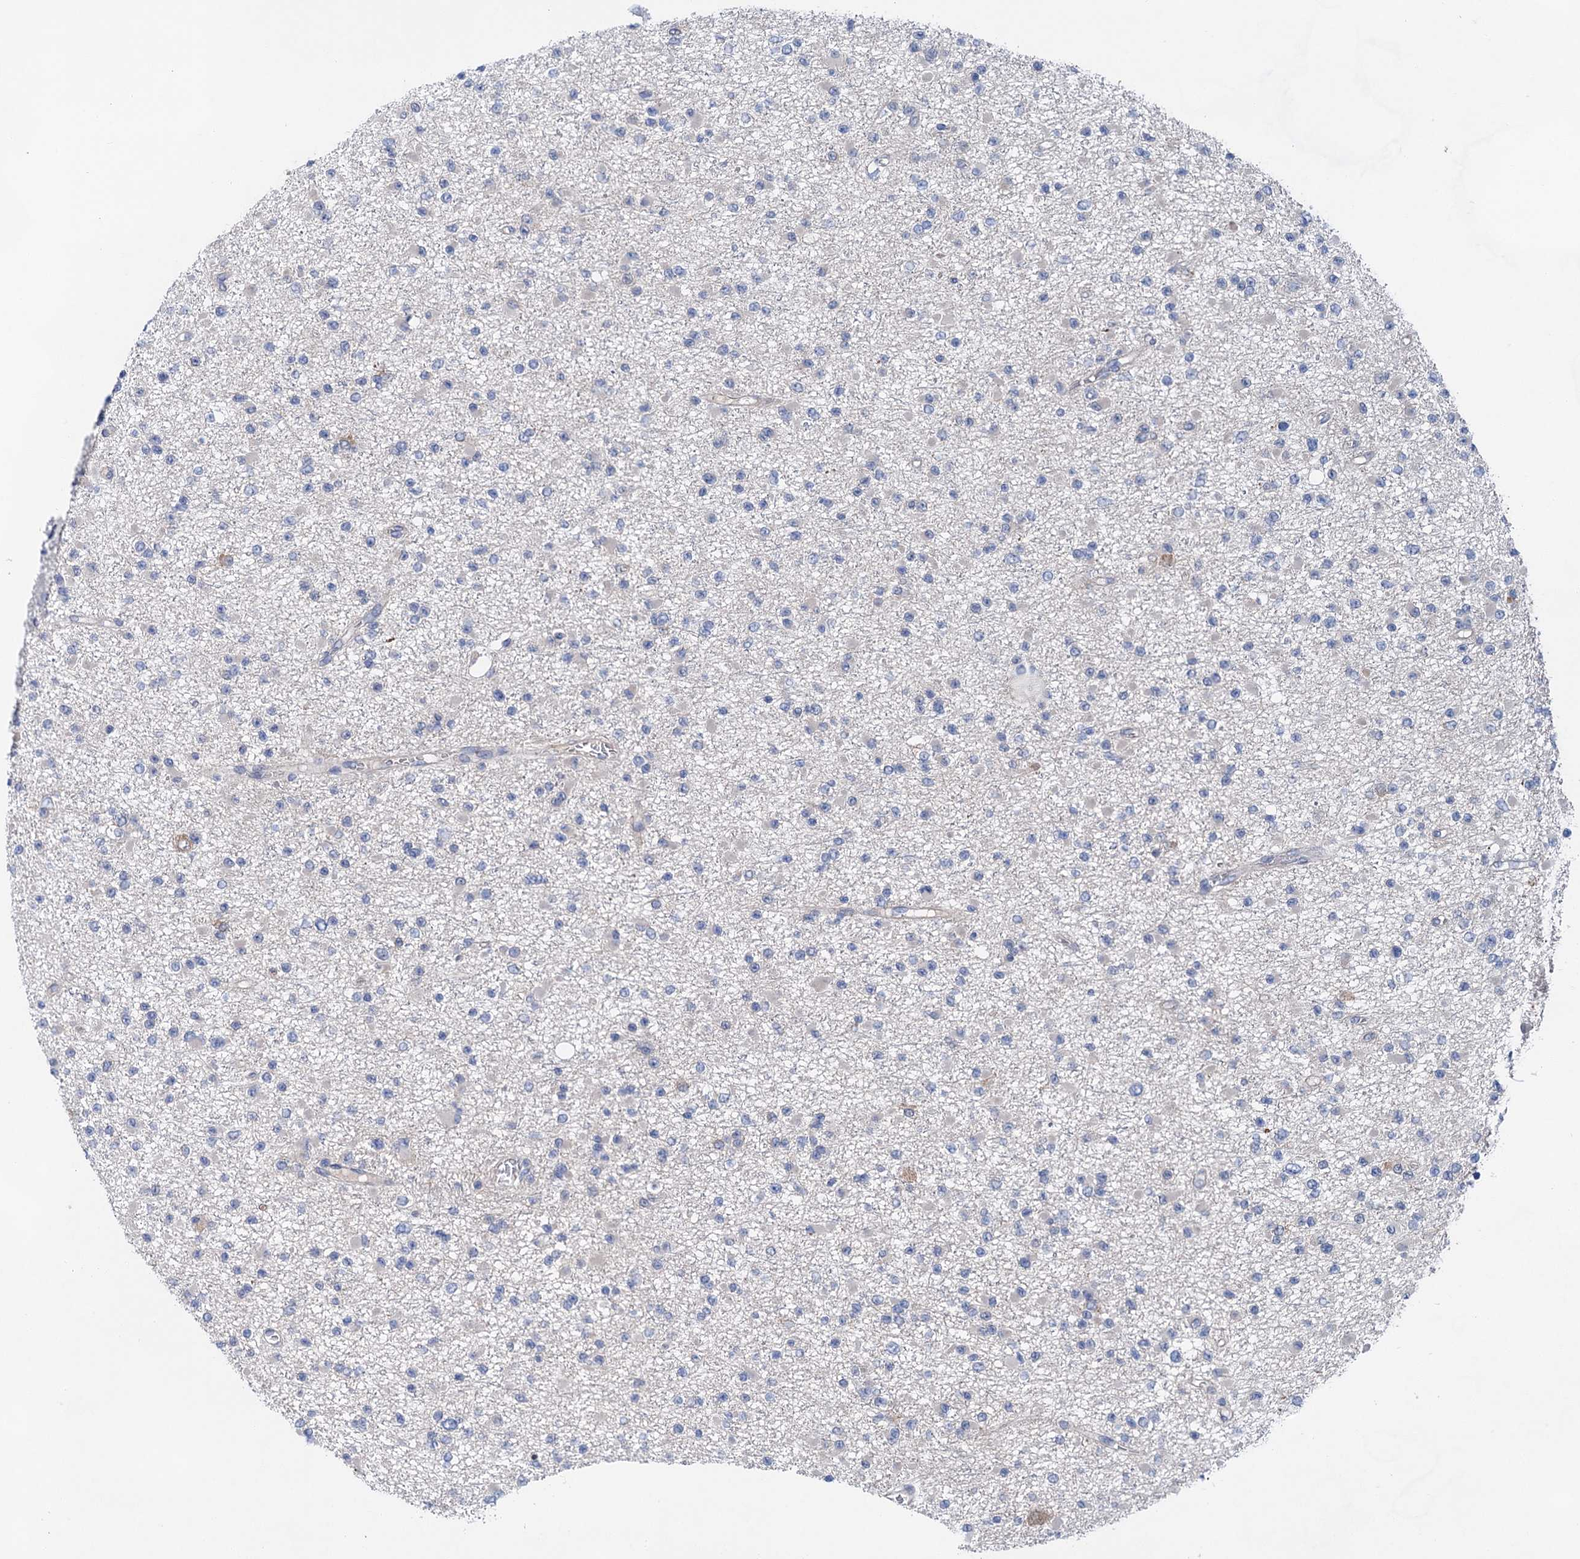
{"staining": {"intensity": "negative", "quantity": "none", "location": "none"}, "tissue": "glioma", "cell_type": "Tumor cells", "image_type": "cancer", "snomed": [{"axis": "morphology", "description": "Glioma, malignant, Low grade"}, {"axis": "topography", "description": "Brain"}], "caption": "This is an IHC image of malignant glioma (low-grade). There is no positivity in tumor cells.", "gene": "MORN3", "patient": {"sex": "female", "age": 22}}